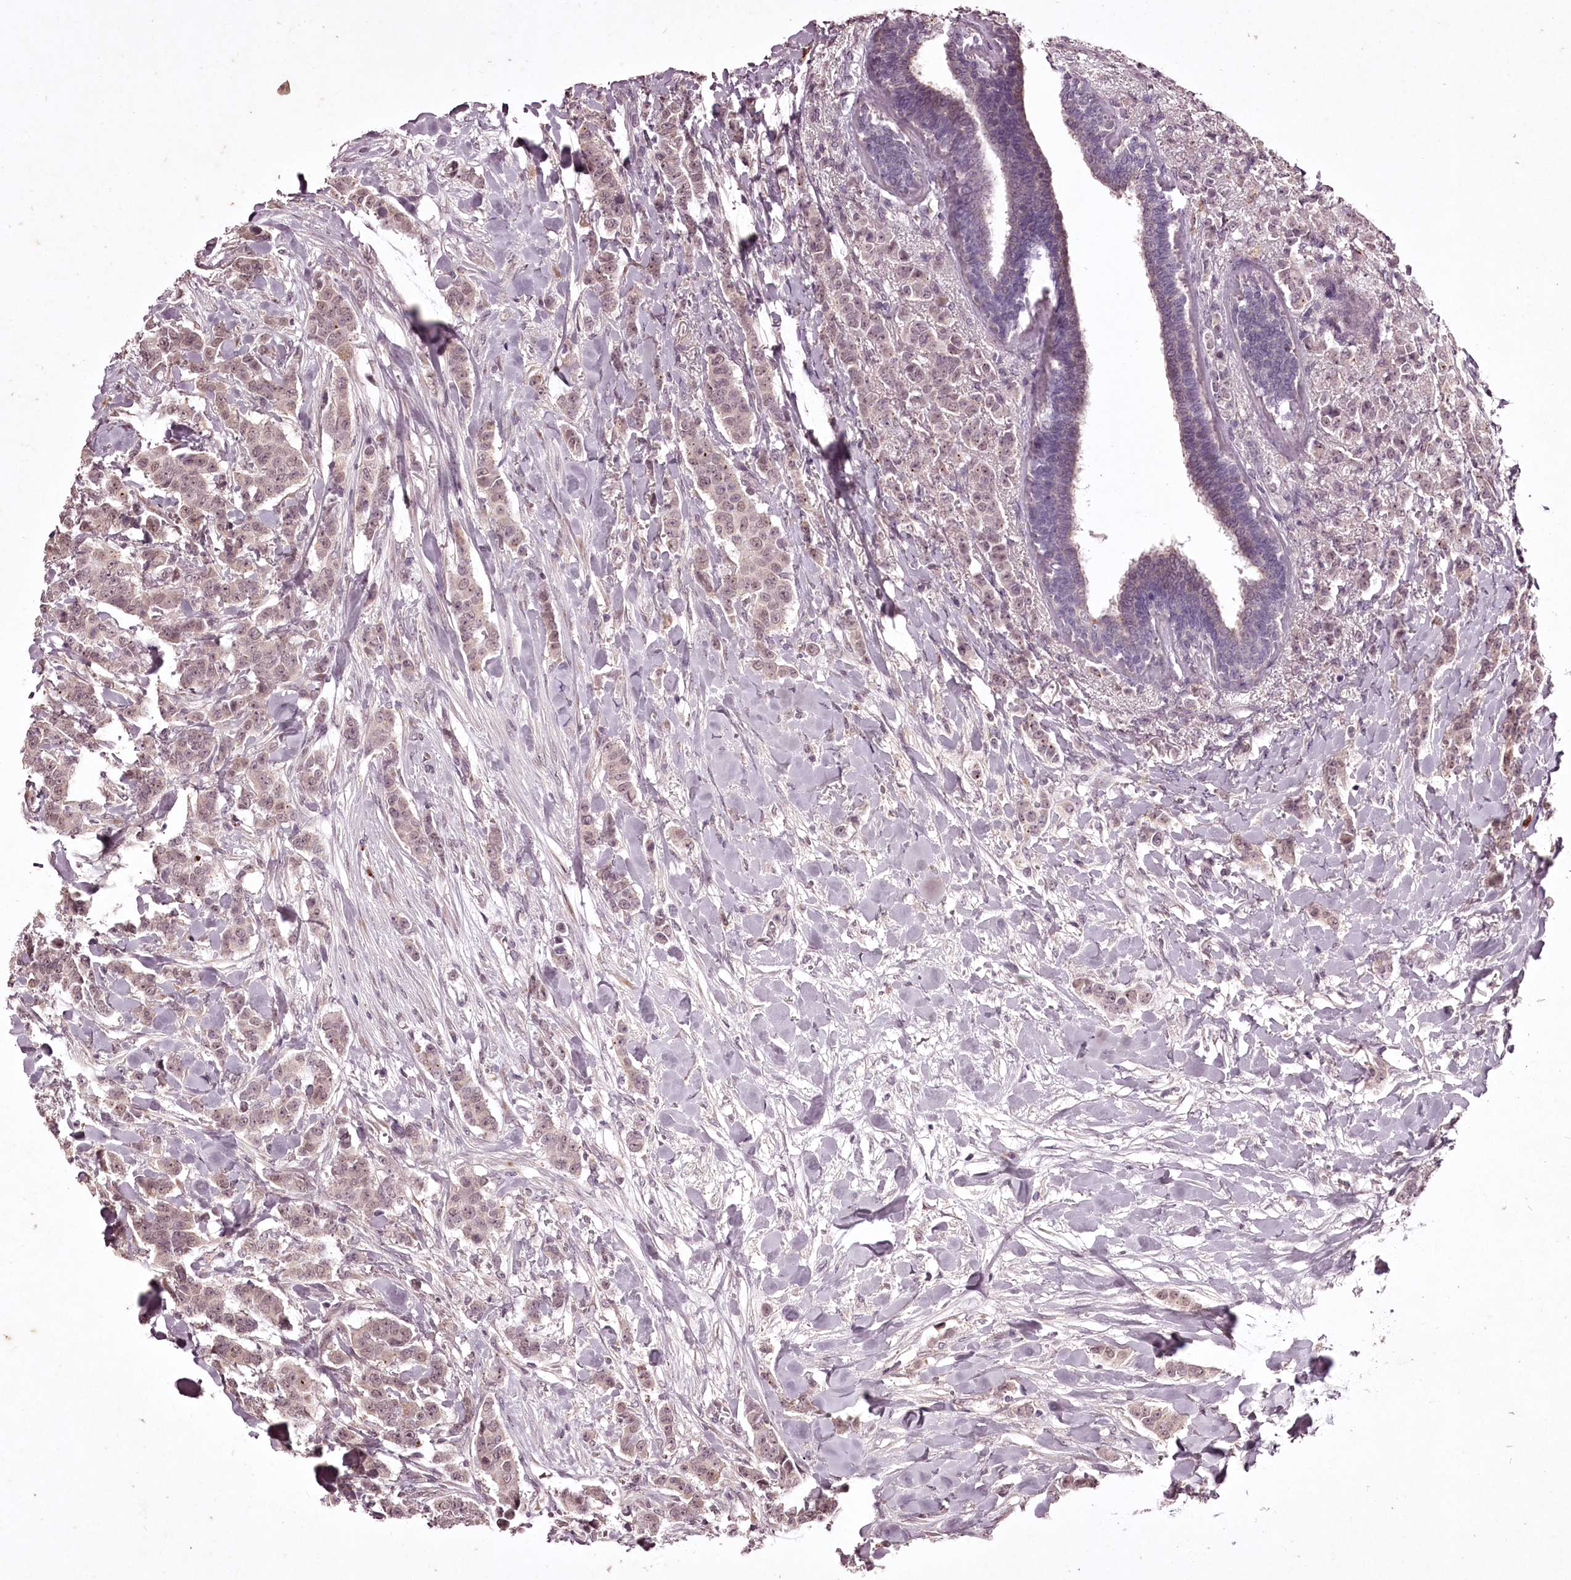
{"staining": {"intensity": "weak", "quantity": ">75%", "location": "nuclear"}, "tissue": "breast cancer", "cell_type": "Tumor cells", "image_type": "cancer", "snomed": [{"axis": "morphology", "description": "Duct carcinoma"}, {"axis": "topography", "description": "Breast"}], "caption": "Immunohistochemical staining of human breast cancer demonstrates weak nuclear protein positivity in approximately >75% of tumor cells.", "gene": "ADRA1D", "patient": {"sex": "female", "age": 40}}